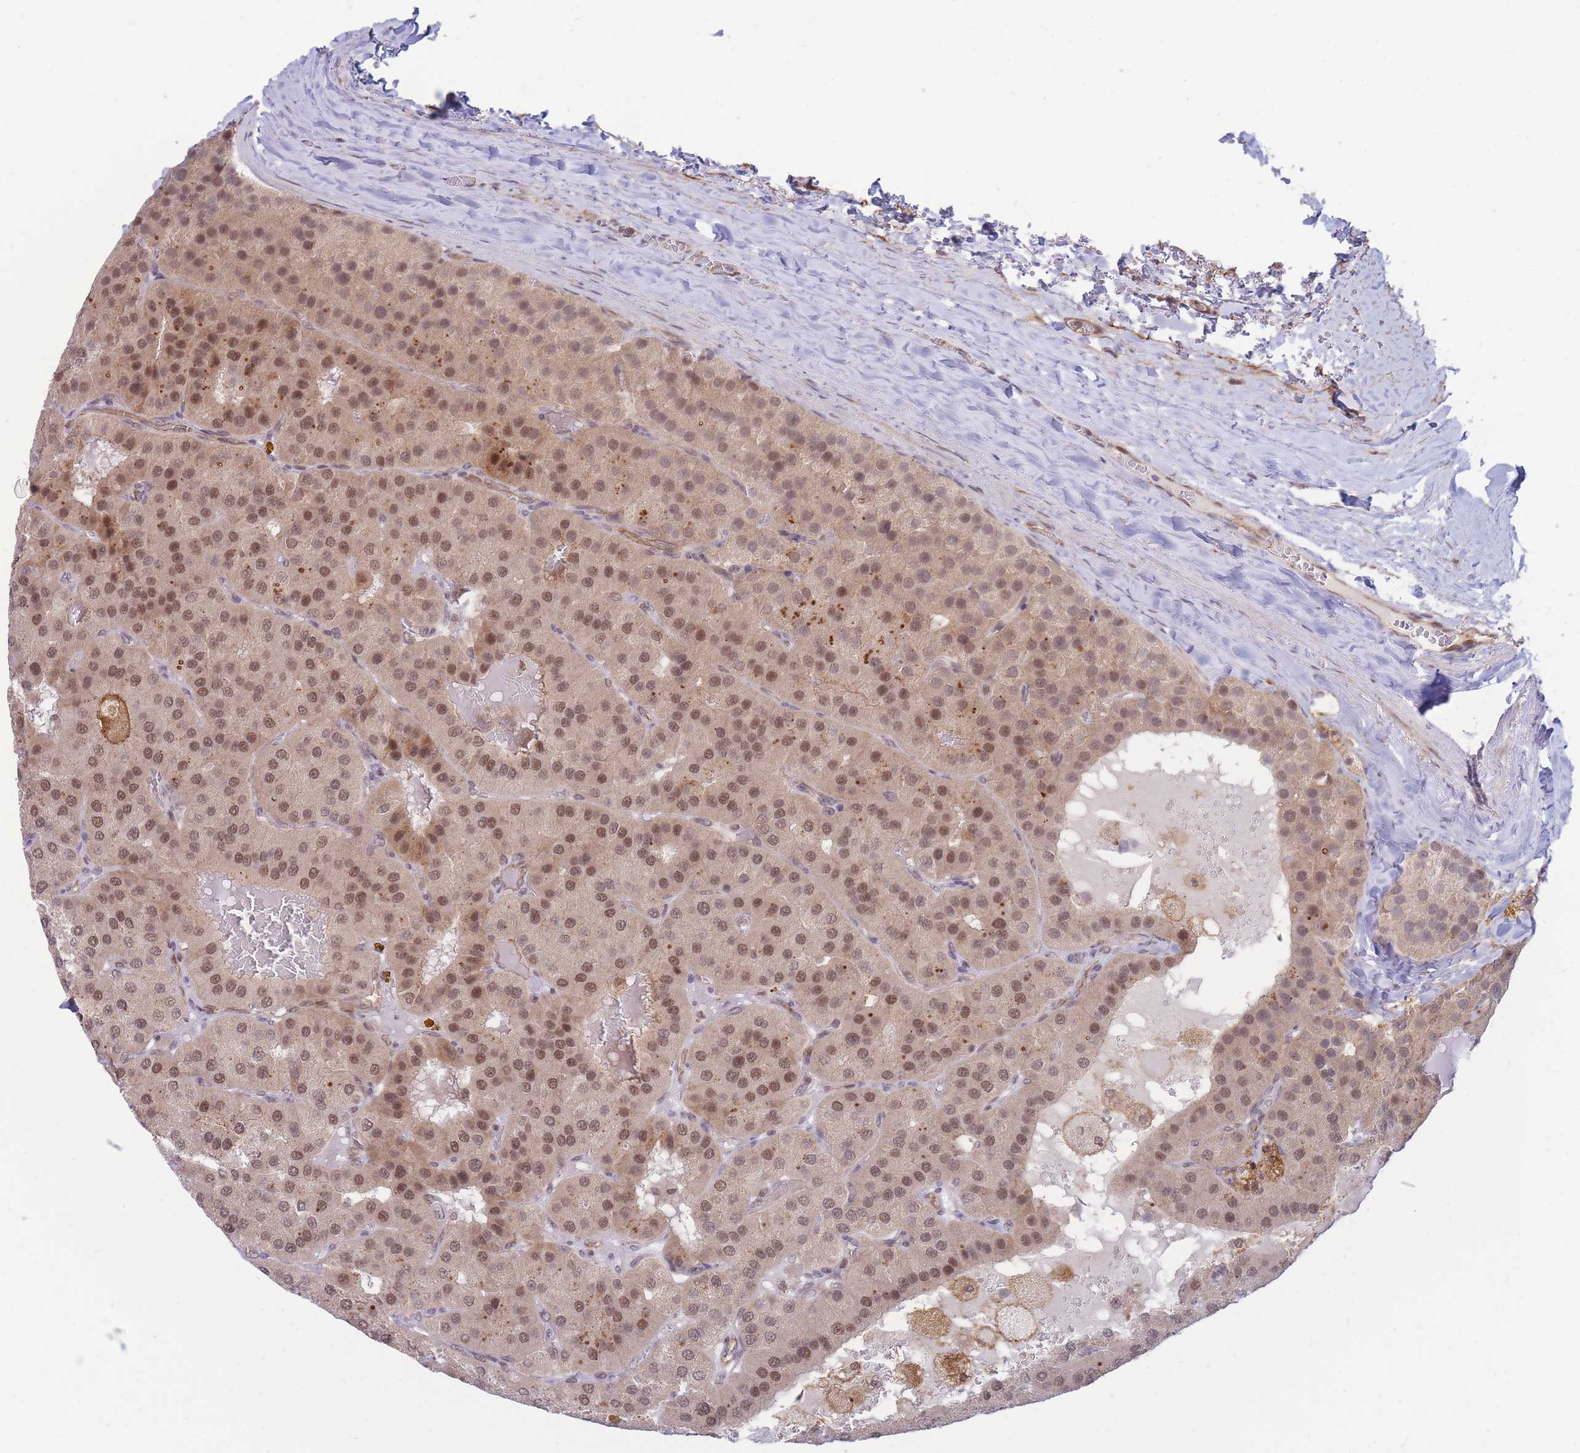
{"staining": {"intensity": "moderate", "quantity": ">75%", "location": "cytoplasmic/membranous,nuclear"}, "tissue": "parathyroid gland", "cell_type": "Glandular cells", "image_type": "normal", "snomed": [{"axis": "morphology", "description": "Normal tissue, NOS"}, {"axis": "morphology", "description": "Adenoma, NOS"}, {"axis": "topography", "description": "Parathyroid gland"}], "caption": "The histopathology image exhibits immunohistochemical staining of normal parathyroid gland. There is moderate cytoplasmic/membranous,nuclear expression is present in approximately >75% of glandular cells. (DAB IHC with brightfield microscopy, high magnification).", "gene": "BOD1L1", "patient": {"sex": "female", "age": 86}}